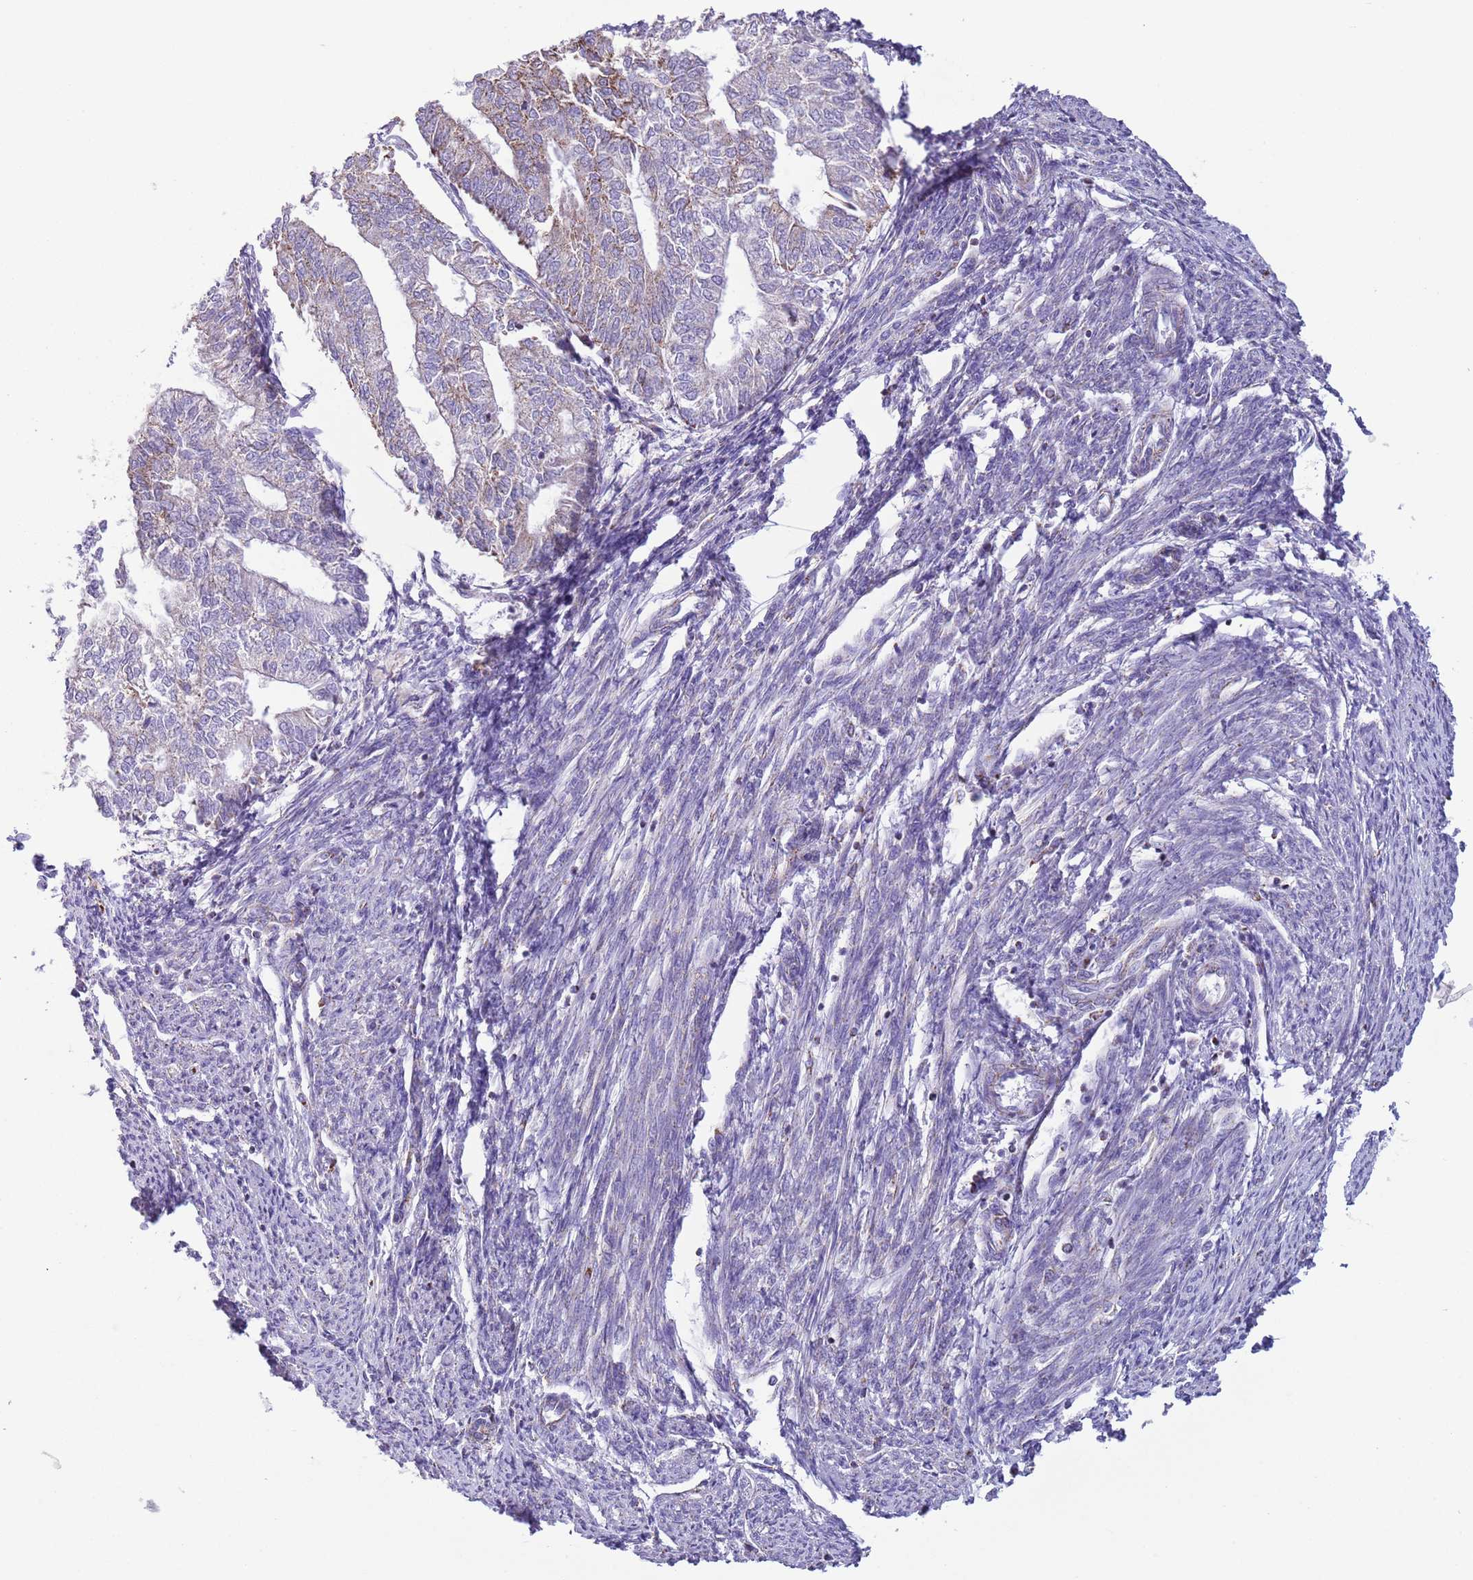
{"staining": {"intensity": "negative", "quantity": "none", "location": "none"}, "tissue": "smooth muscle", "cell_type": "Smooth muscle cells", "image_type": "normal", "snomed": [{"axis": "morphology", "description": "Normal tissue, NOS"}, {"axis": "topography", "description": "Smooth muscle"}, {"axis": "topography", "description": "Uterus"}], "caption": "An immunohistochemistry (IHC) photomicrograph of normal smooth muscle is shown. There is no staining in smooth muscle cells of smooth muscle.", "gene": "ATP6V1B1", "patient": {"sex": "female", "age": 59}}